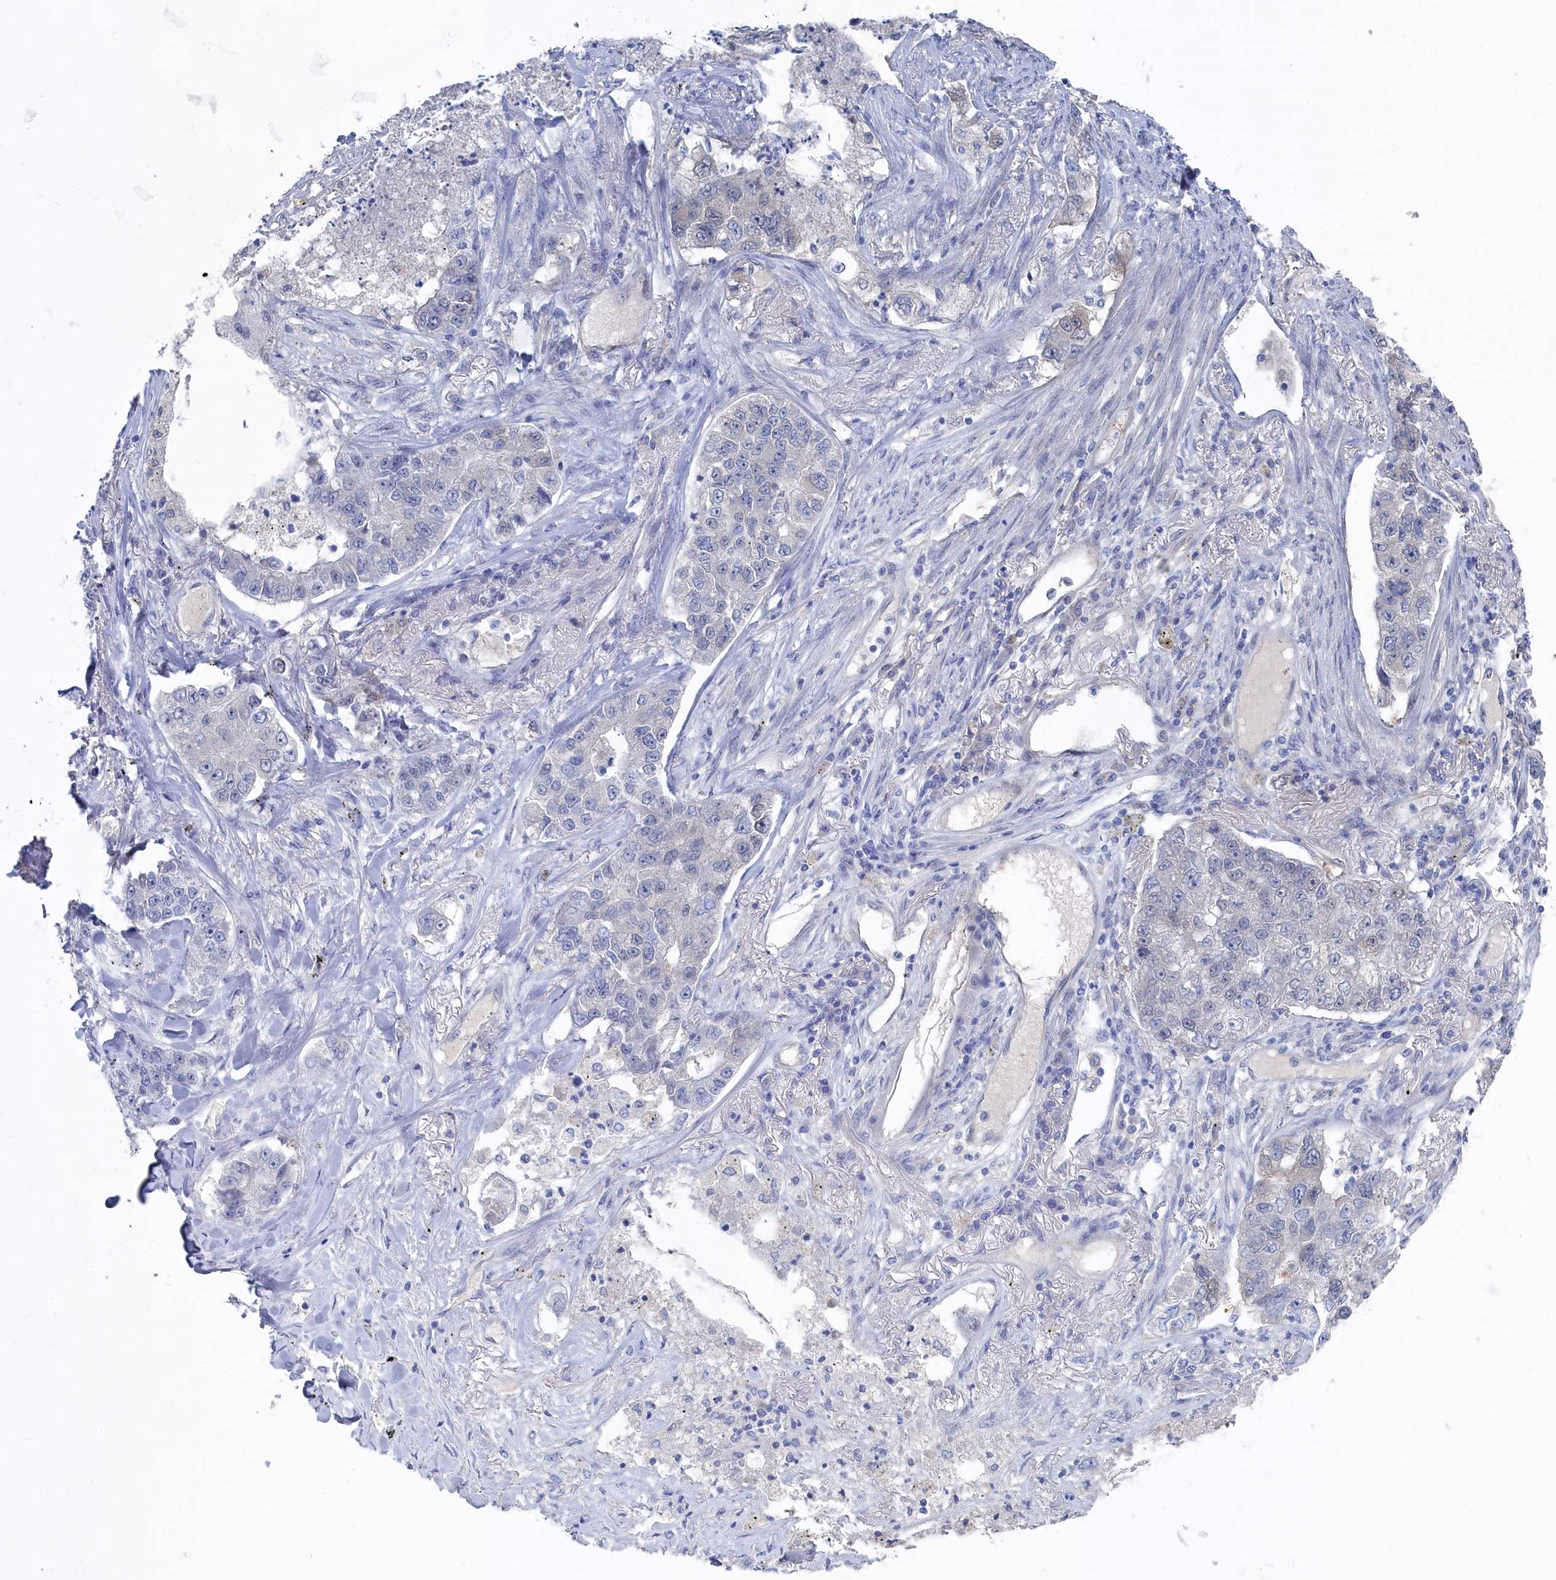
{"staining": {"intensity": "negative", "quantity": "none", "location": "none"}, "tissue": "lung cancer", "cell_type": "Tumor cells", "image_type": "cancer", "snomed": [{"axis": "morphology", "description": "Adenocarcinoma, NOS"}, {"axis": "topography", "description": "Lung"}], "caption": "There is no significant expression in tumor cells of lung adenocarcinoma. (DAB immunohistochemistry (IHC) visualized using brightfield microscopy, high magnification).", "gene": "IRGQ", "patient": {"sex": "male", "age": 49}}